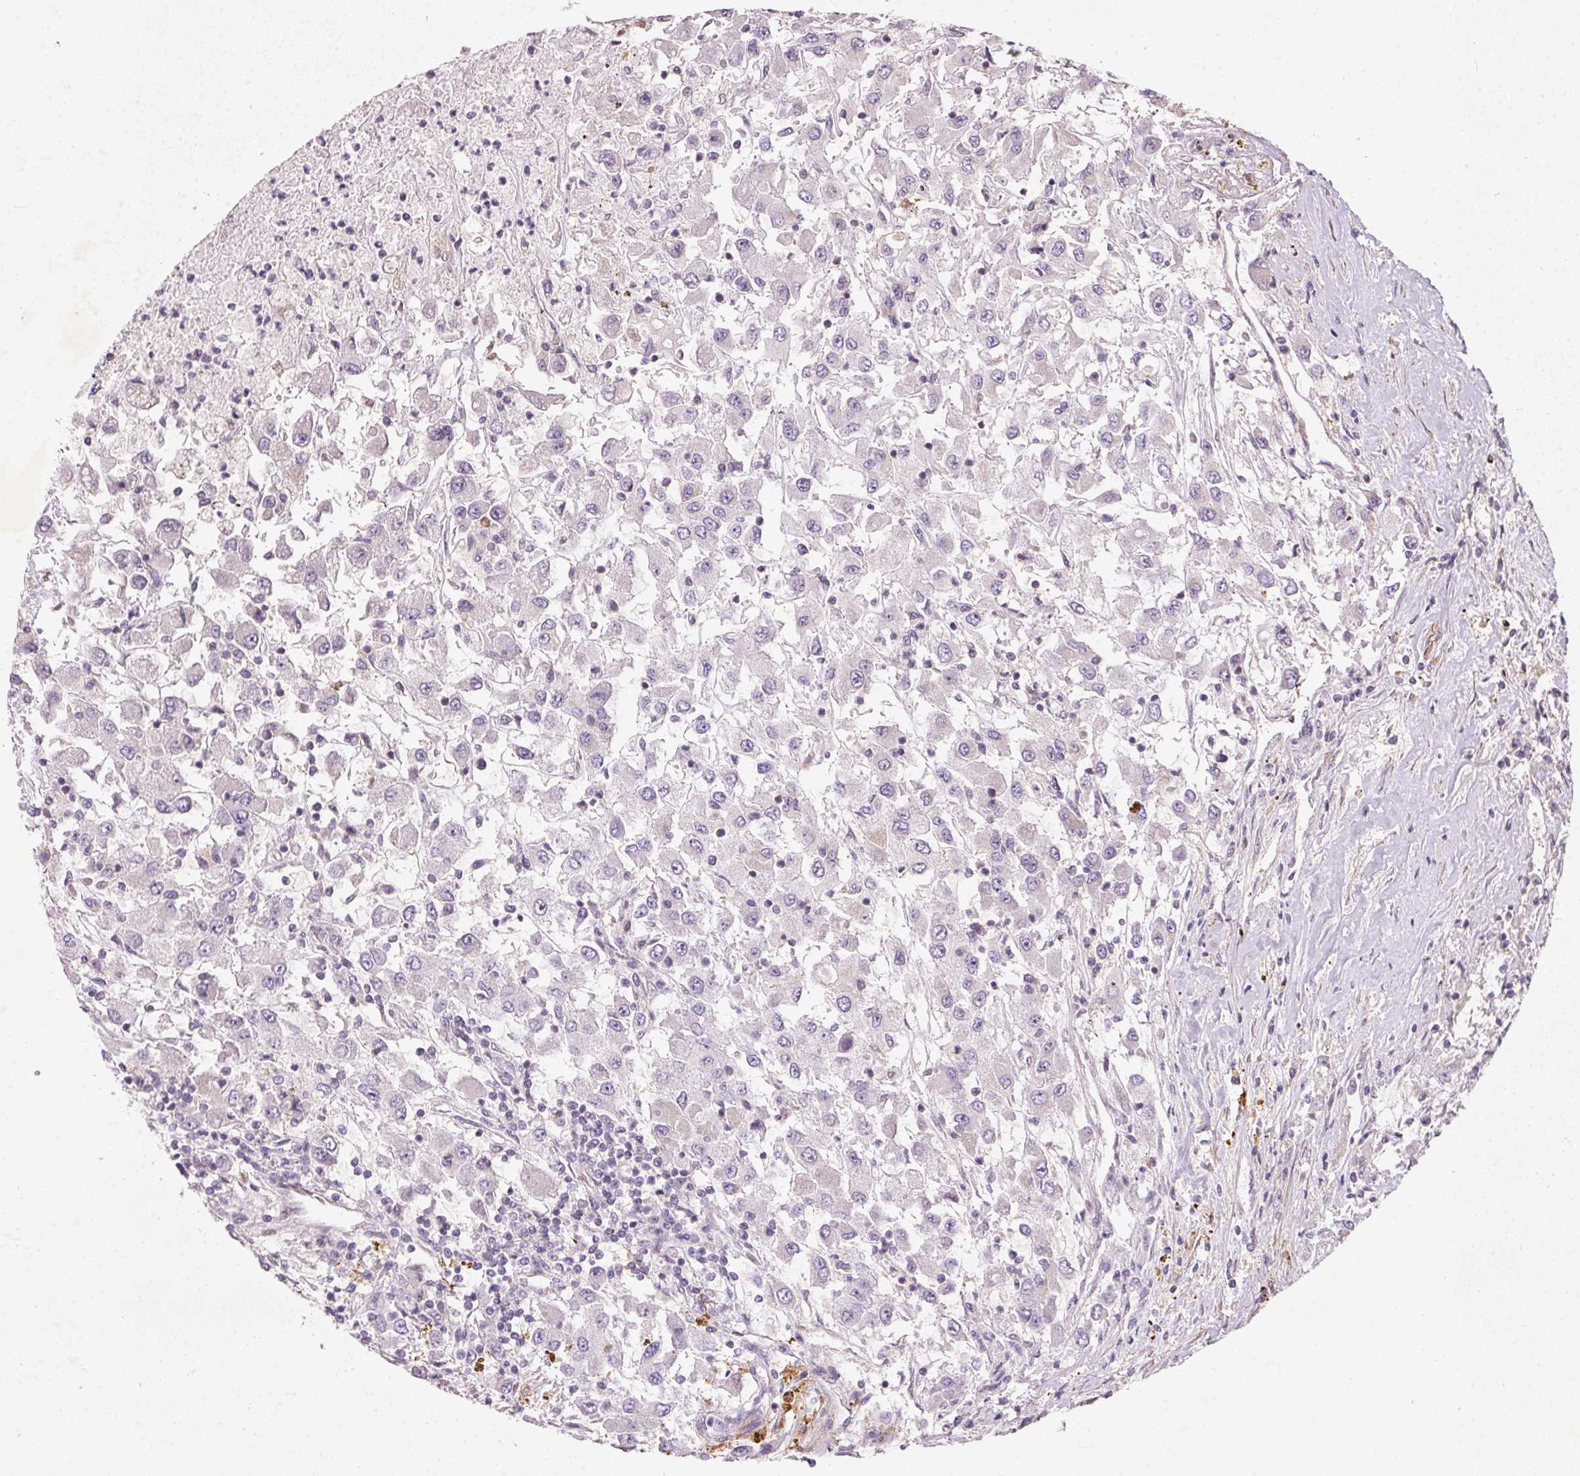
{"staining": {"intensity": "negative", "quantity": "none", "location": "none"}, "tissue": "renal cancer", "cell_type": "Tumor cells", "image_type": "cancer", "snomed": [{"axis": "morphology", "description": "Adenocarcinoma, NOS"}, {"axis": "topography", "description": "Kidney"}], "caption": "DAB (3,3'-diaminobenzidine) immunohistochemical staining of adenocarcinoma (renal) reveals no significant positivity in tumor cells.", "gene": "KCNK15", "patient": {"sex": "female", "age": 67}}